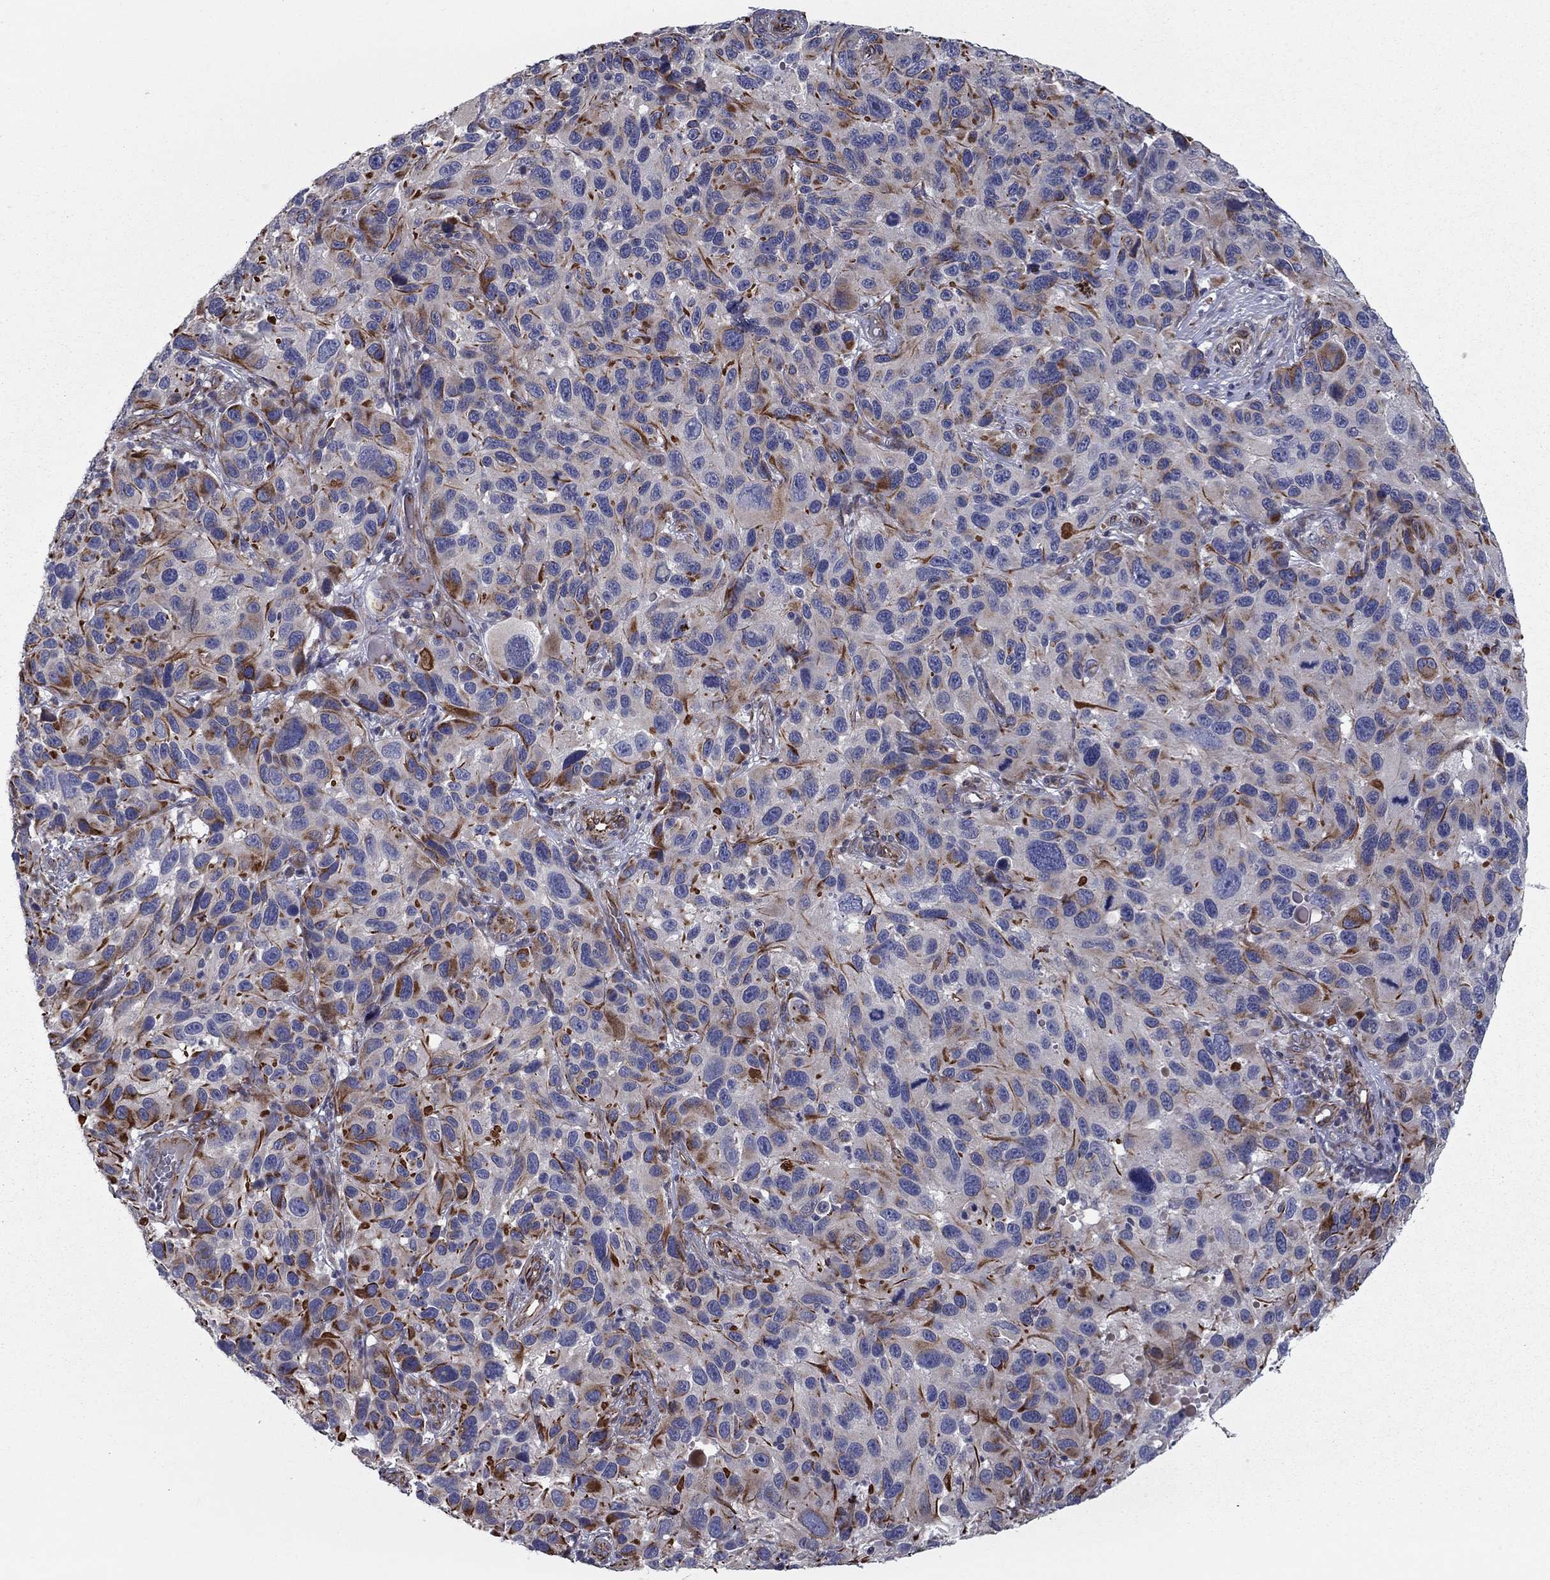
{"staining": {"intensity": "moderate", "quantity": "<25%", "location": "cytoplasmic/membranous"}, "tissue": "melanoma", "cell_type": "Tumor cells", "image_type": "cancer", "snomed": [{"axis": "morphology", "description": "Malignant melanoma, NOS"}, {"axis": "topography", "description": "Skin"}], "caption": "Brown immunohistochemical staining in human malignant melanoma shows moderate cytoplasmic/membranous expression in about <25% of tumor cells. (Brightfield microscopy of DAB IHC at high magnification).", "gene": "CLSTN1", "patient": {"sex": "male", "age": 53}}